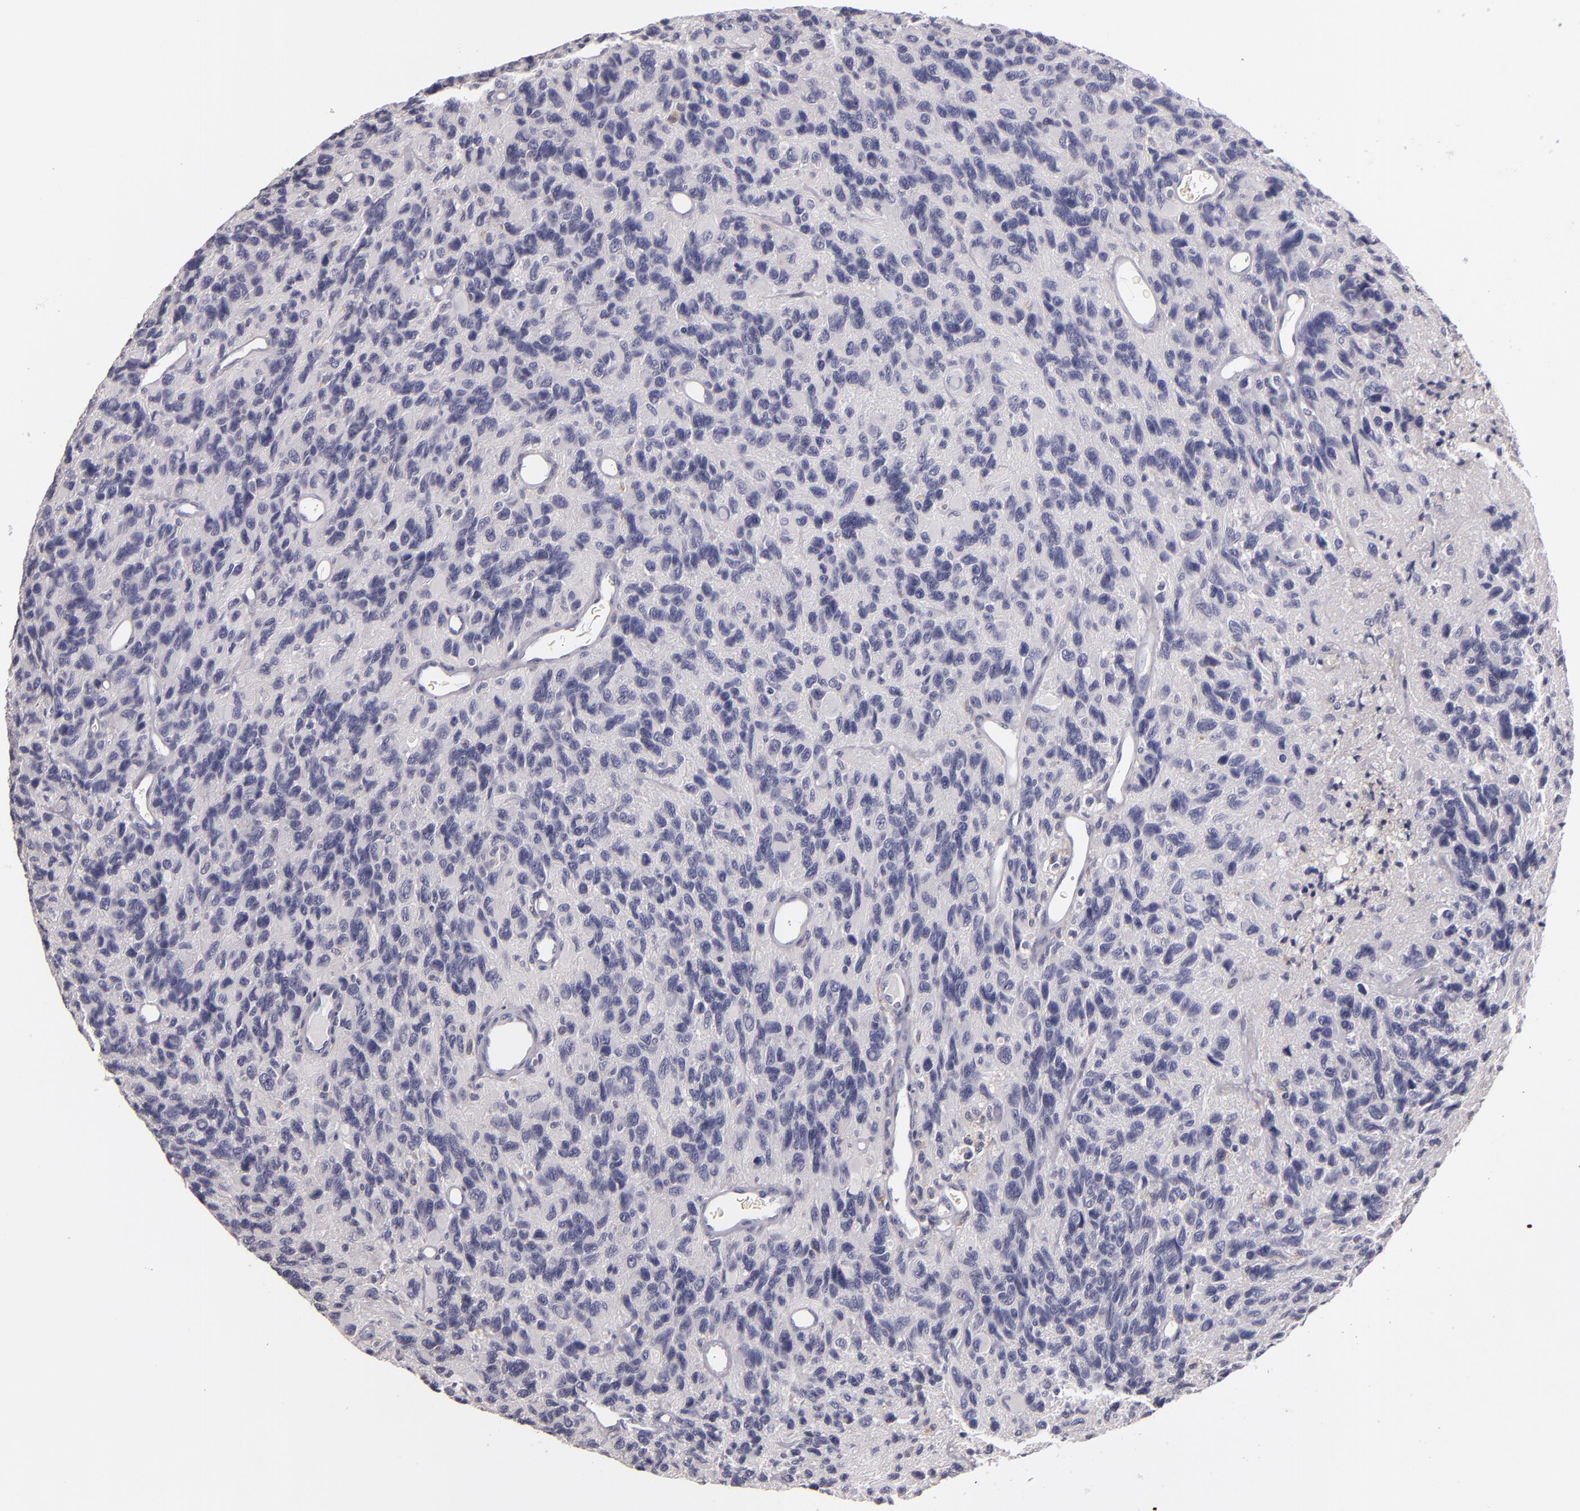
{"staining": {"intensity": "negative", "quantity": "none", "location": "none"}, "tissue": "glioma", "cell_type": "Tumor cells", "image_type": "cancer", "snomed": [{"axis": "morphology", "description": "Glioma, malignant, High grade"}, {"axis": "topography", "description": "Brain"}], "caption": "DAB immunohistochemical staining of glioma shows no significant expression in tumor cells.", "gene": "TLR8", "patient": {"sex": "male", "age": 77}}